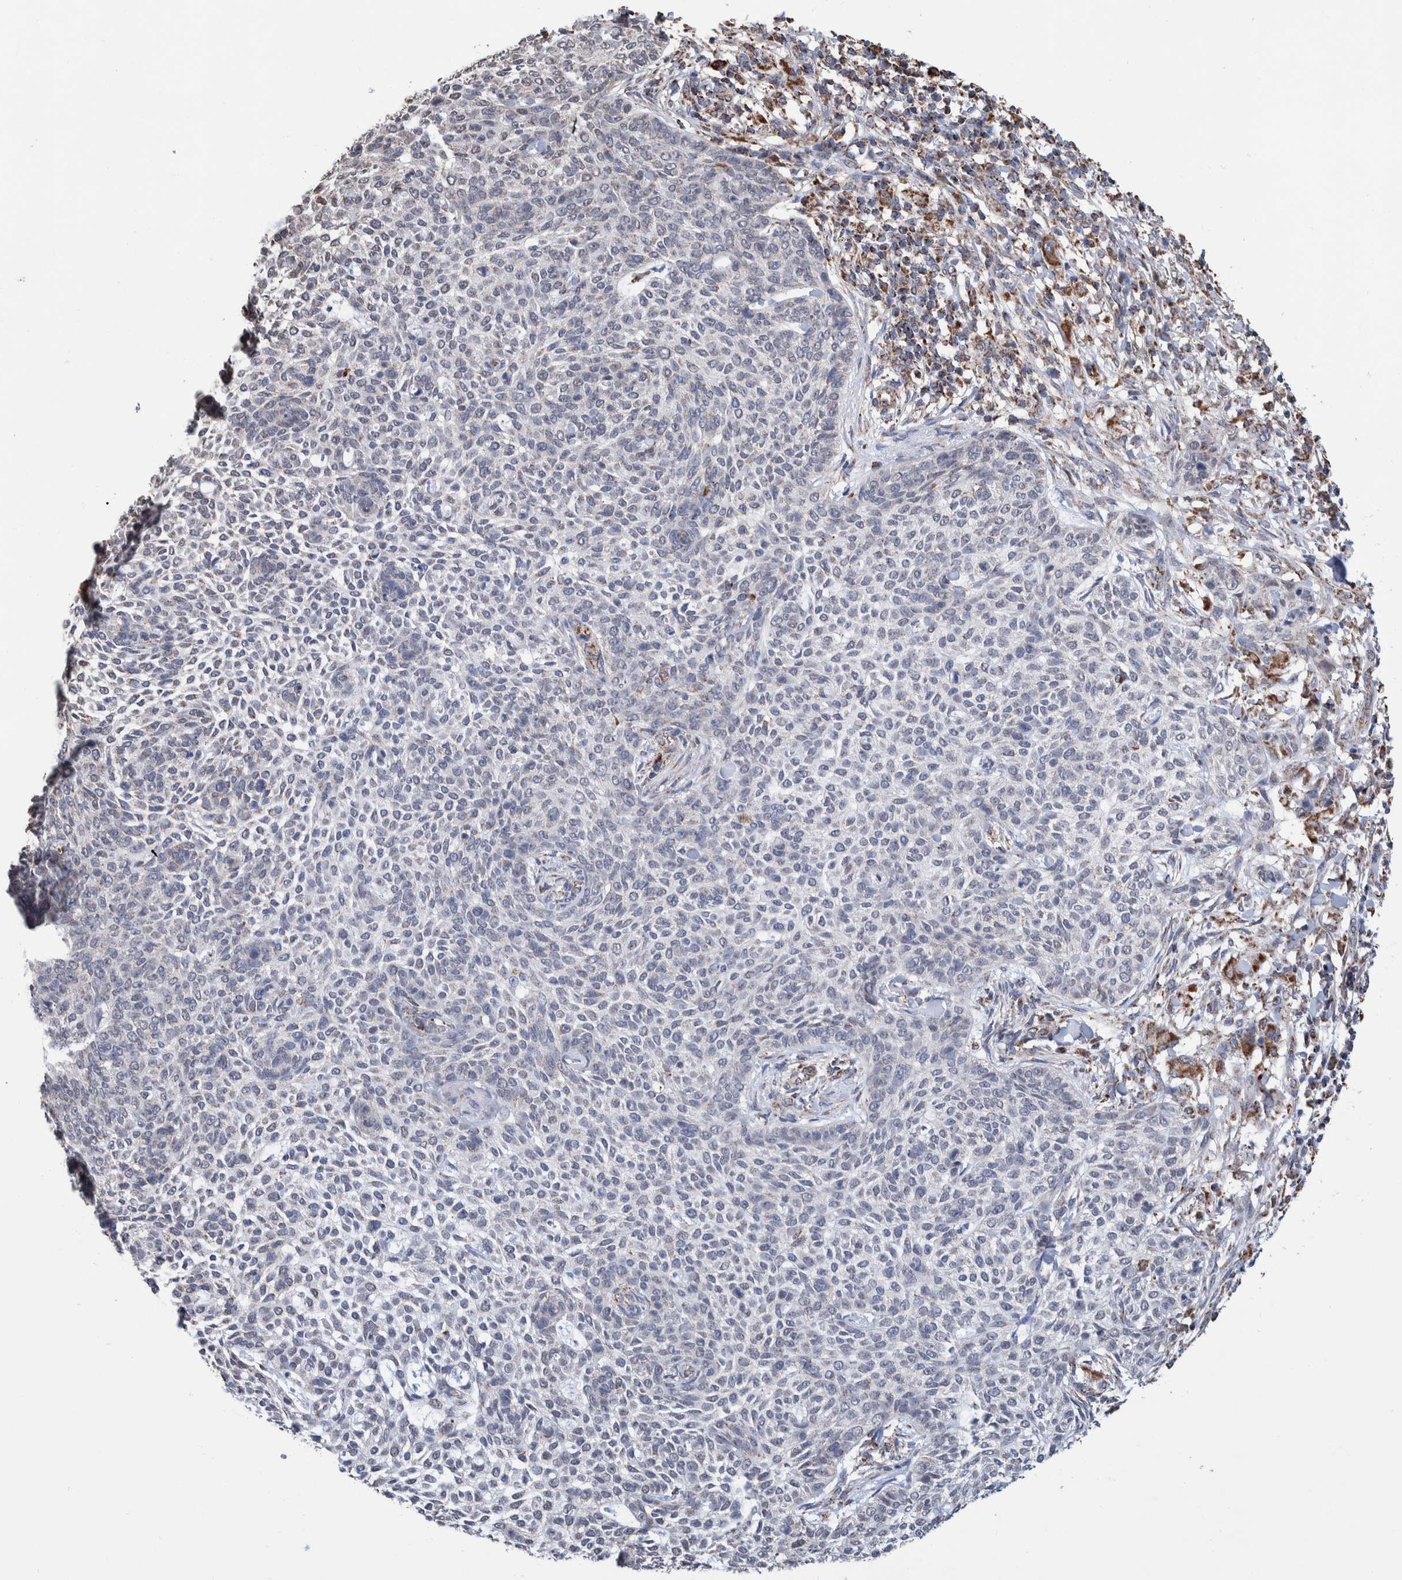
{"staining": {"intensity": "negative", "quantity": "none", "location": "none"}, "tissue": "skin cancer", "cell_type": "Tumor cells", "image_type": "cancer", "snomed": [{"axis": "morphology", "description": "Basal cell carcinoma"}, {"axis": "topography", "description": "Skin"}], "caption": "A high-resolution image shows immunohistochemistry (IHC) staining of basal cell carcinoma (skin), which reveals no significant staining in tumor cells.", "gene": "DECR1", "patient": {"sex": "female", "age": 64}}